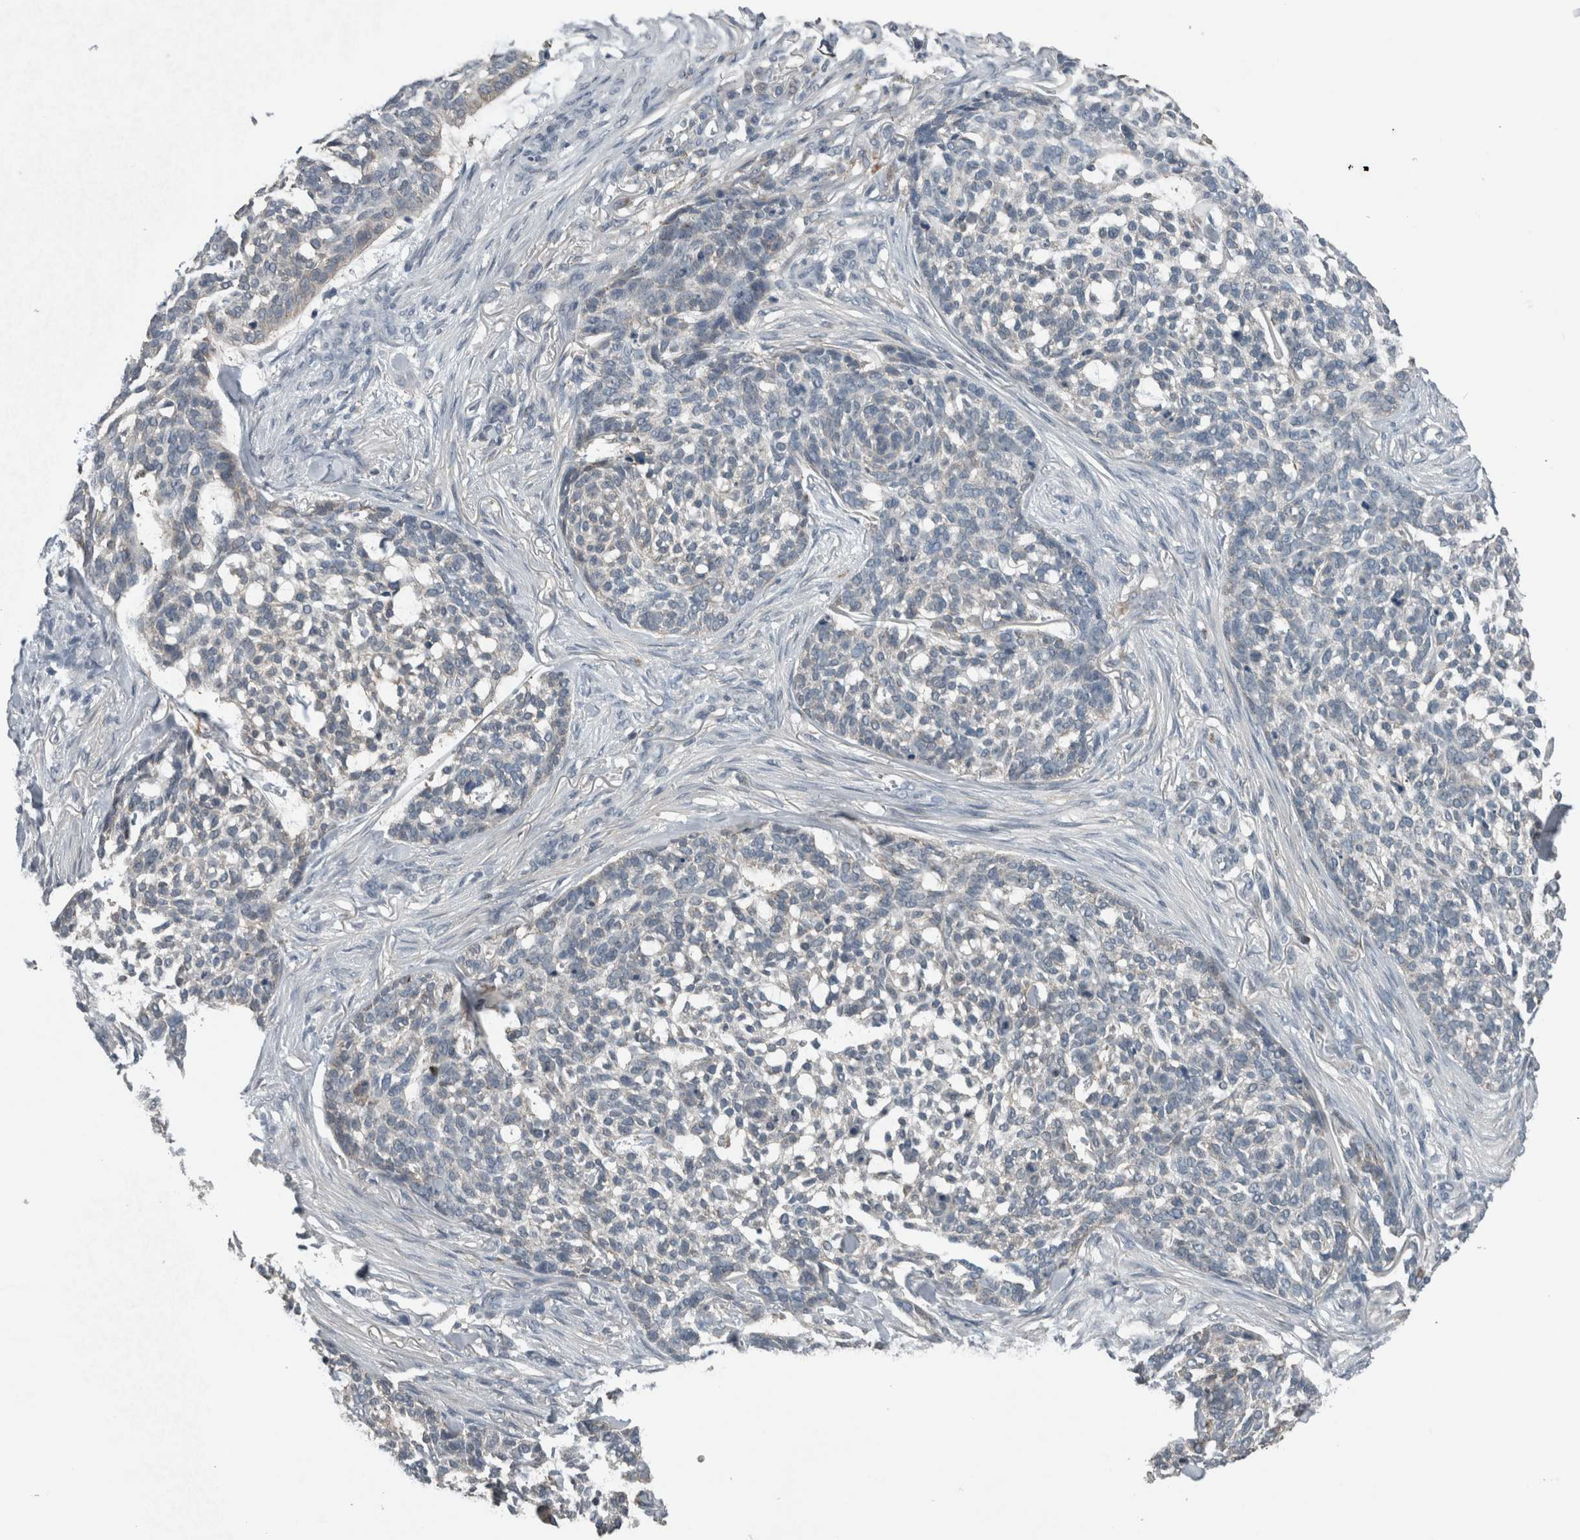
{"staining": {"intensity": "weak", "quantity": "<25%", "location": "cytoplasmic/membranous"}, "tissue": "skin cancer", "cell_type": "Tumor cells", "image_type": "cancer", "snomed": [{"axis": "morphology", "description": "Basal cell carcinoma"}, {"axis": "topography", "description": "Skin"}], "caption": "A high-resolution photomicrograph shows immunohistochemistry staining of skin cancer (basal cell carcinoma), which displays no significant positivity in tumor cells. (DAB IHC, high magnification).", "gene": "ACSF2", "patient": {"sex": "female", "age": 64}}